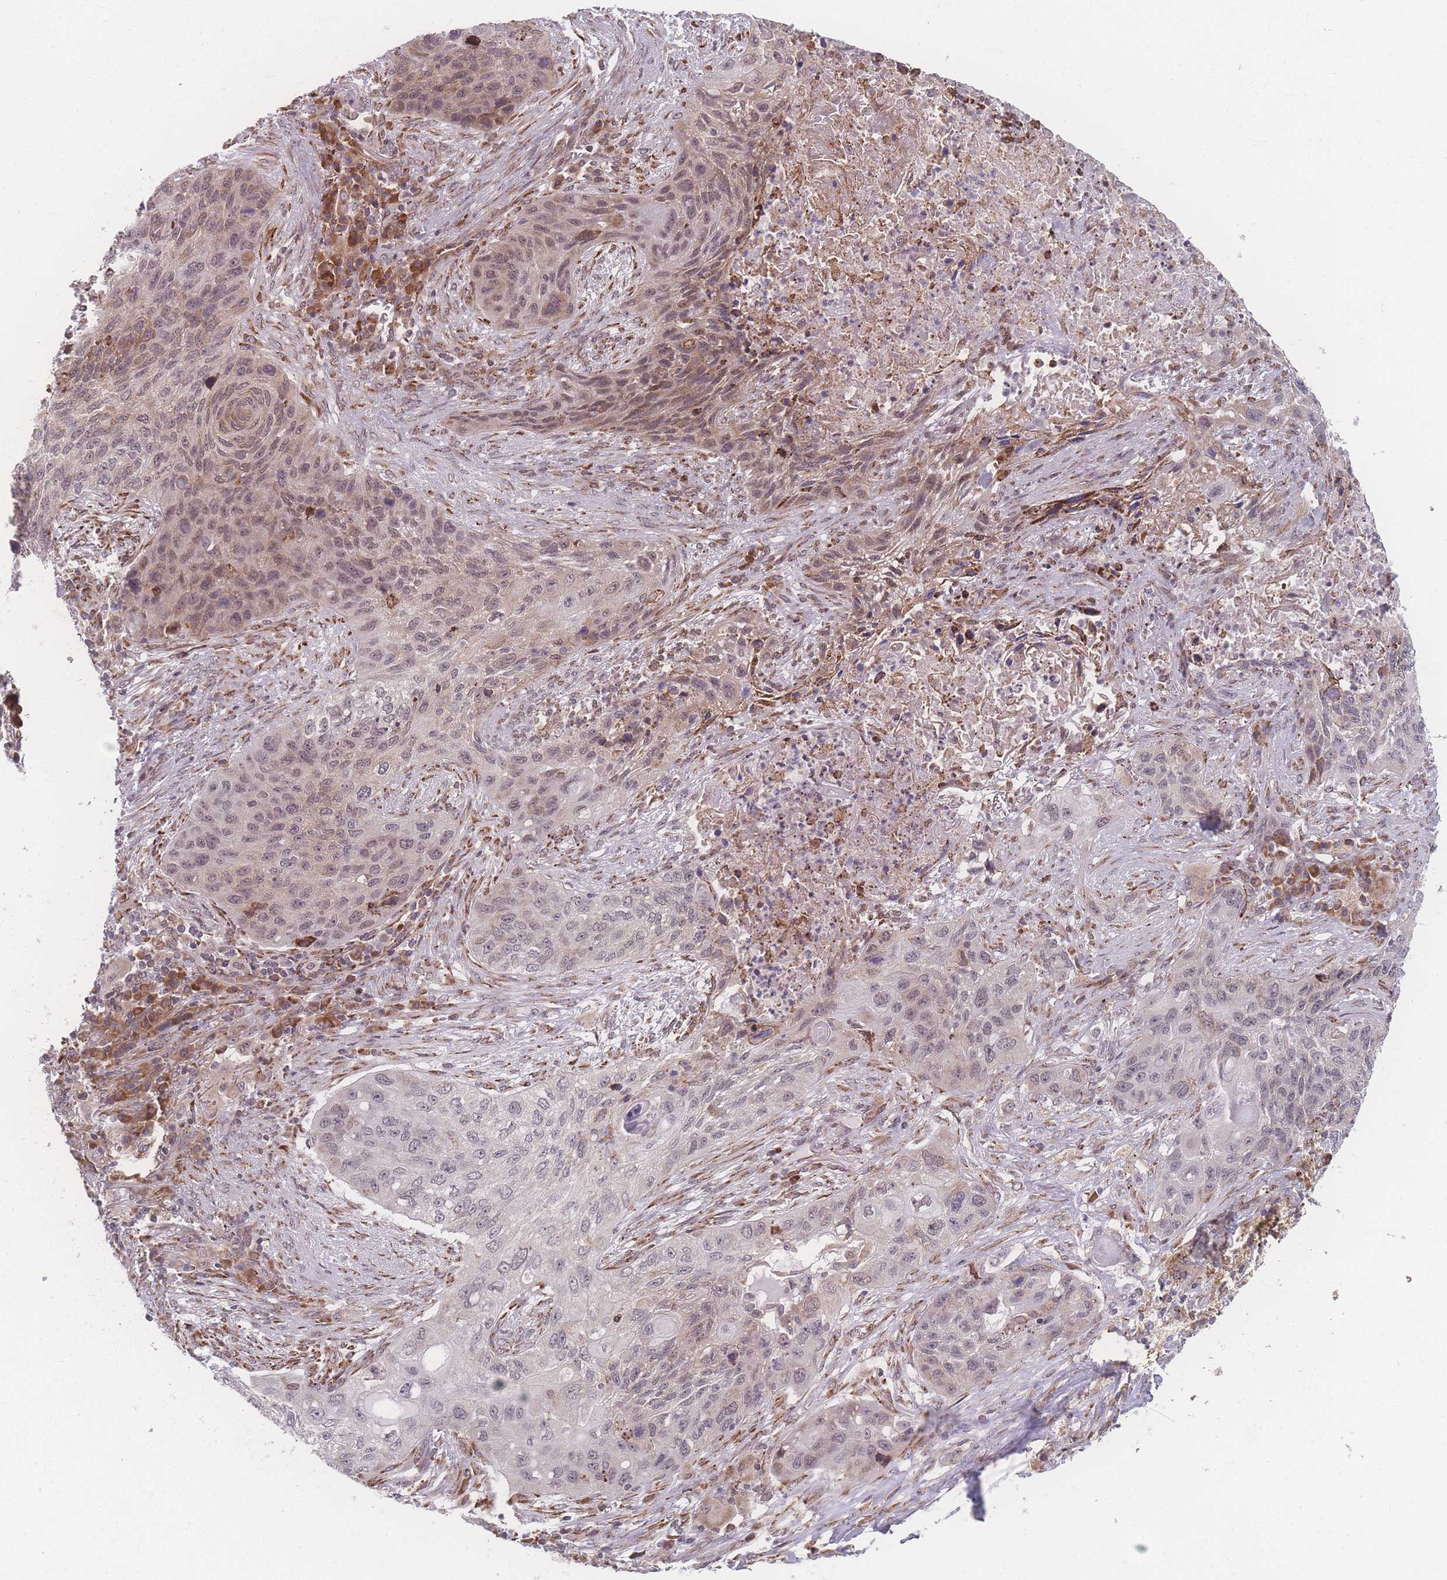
{"staining": {"intensity": "weak", "quantity": "<25%", "location": "cytoplasmic/membranous,nuclear"}, "tissue": "lung cancer", "cell_type": "Tumor cells", "image_type": "cancer", "snomed": [{"axis": "morphology", "description": "Squamous cell carcinoma, NOS"}, {"axis": "topography", "description": "Lung"}], "caption": "Human lung squamous cell carcinoma stained for a protein using immunohistochemistry demonstrates no staining in tumor cells.", "gene": "ZC3H13", "patient": {"sex": "female", "age": 63}}